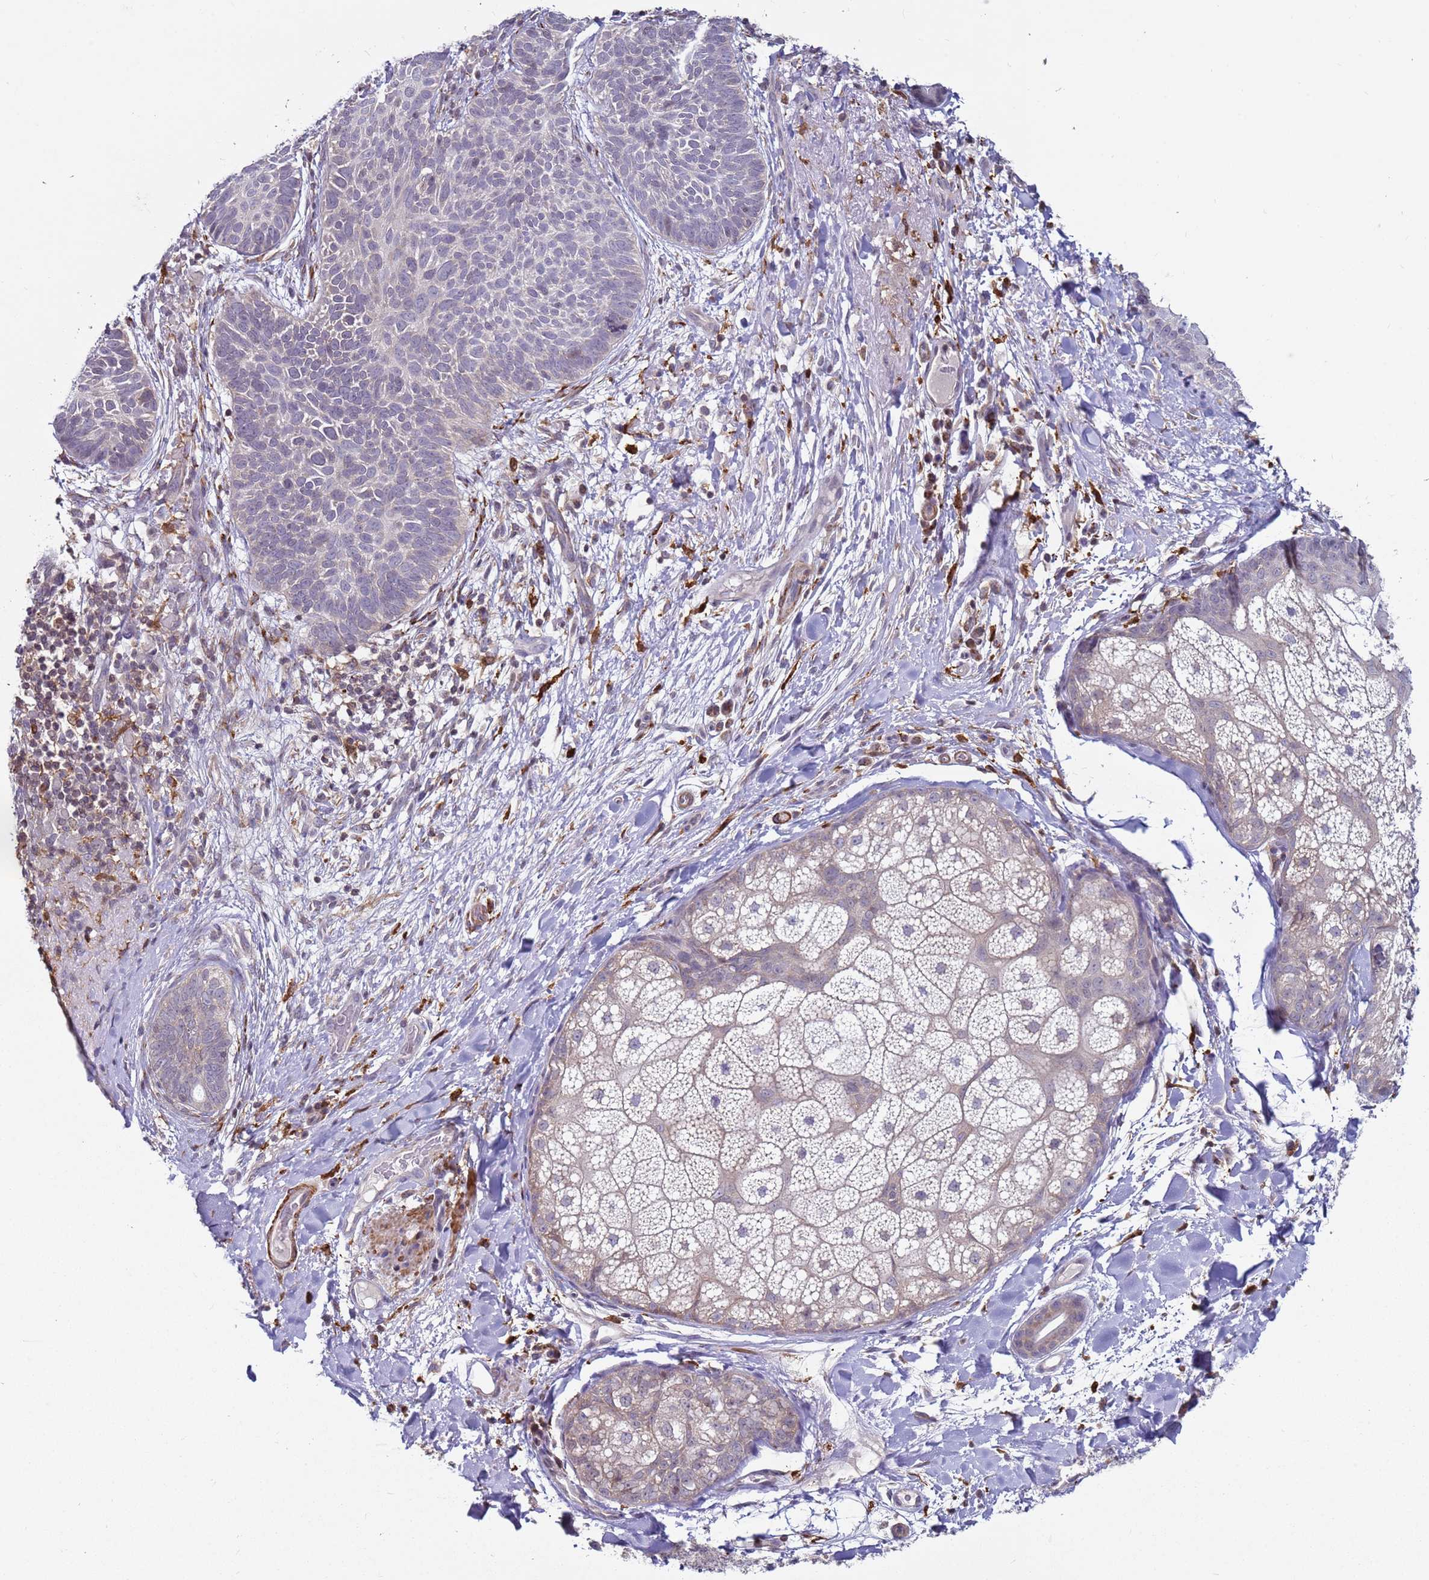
{"staining": {"intensity": "negative", "quantity": "none", "location": "none"}, "tissue": "skin cancer", "cell_type": "Tumor cells", "image_type": "cancer", "snomed": [{"axis": "morphology", "description": "Basal cell carcinoma"}, {"axis": "topography", "description": "Skin"}], "caption": "This is an immunohistochemistry histopathology image of skin cancer. There is no staining in tumor cells.", "gene": "SNAPC4", "patient": {"sex": "male", "age": 85}}